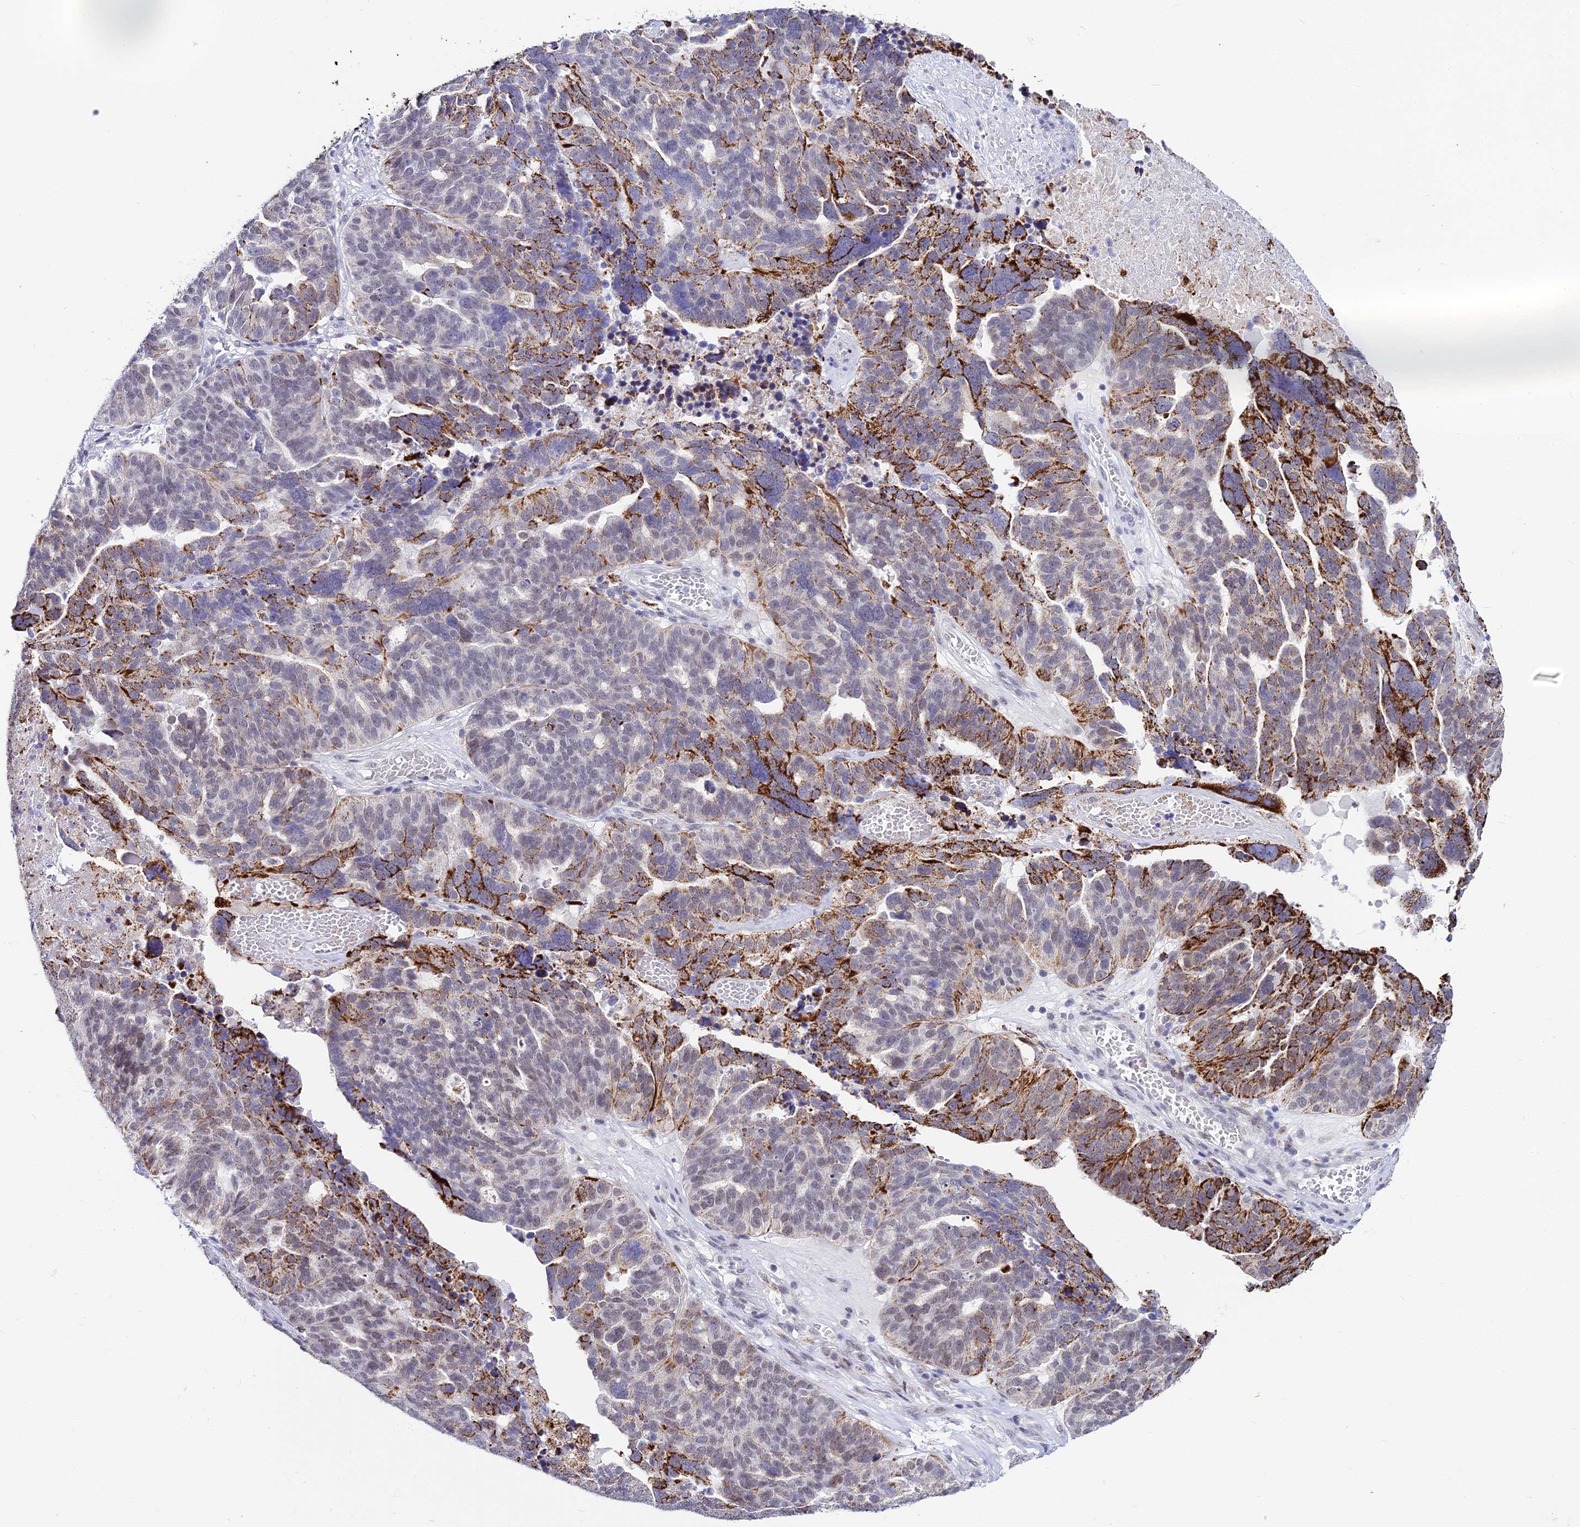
{"staining": {"intensity": "strong", "quantity": "25%-75%", "location": "cytoplasmic/membranous"}, "tissue": "ovarian cancer", "cell_type": "Tumor cells", "image_type": "cancer", "snomed": [{"axis": "morphology", "description": "Cystadenocarcinoma, serous, NOS"}, {"axis": "topography", "description": "Ovary"}], "caption": "This image demonstrates serous cystadenocarcinoma (ovarian) stained with immunohistochemistry (IHC) to label a protein in brown. The cytoplasmic/membranous of tumor cells show strong positivity for the protein. Nuclei are counter-stained blue.", "gene": "C6orf163", "patient": {"sex": "female", "age": 59}}